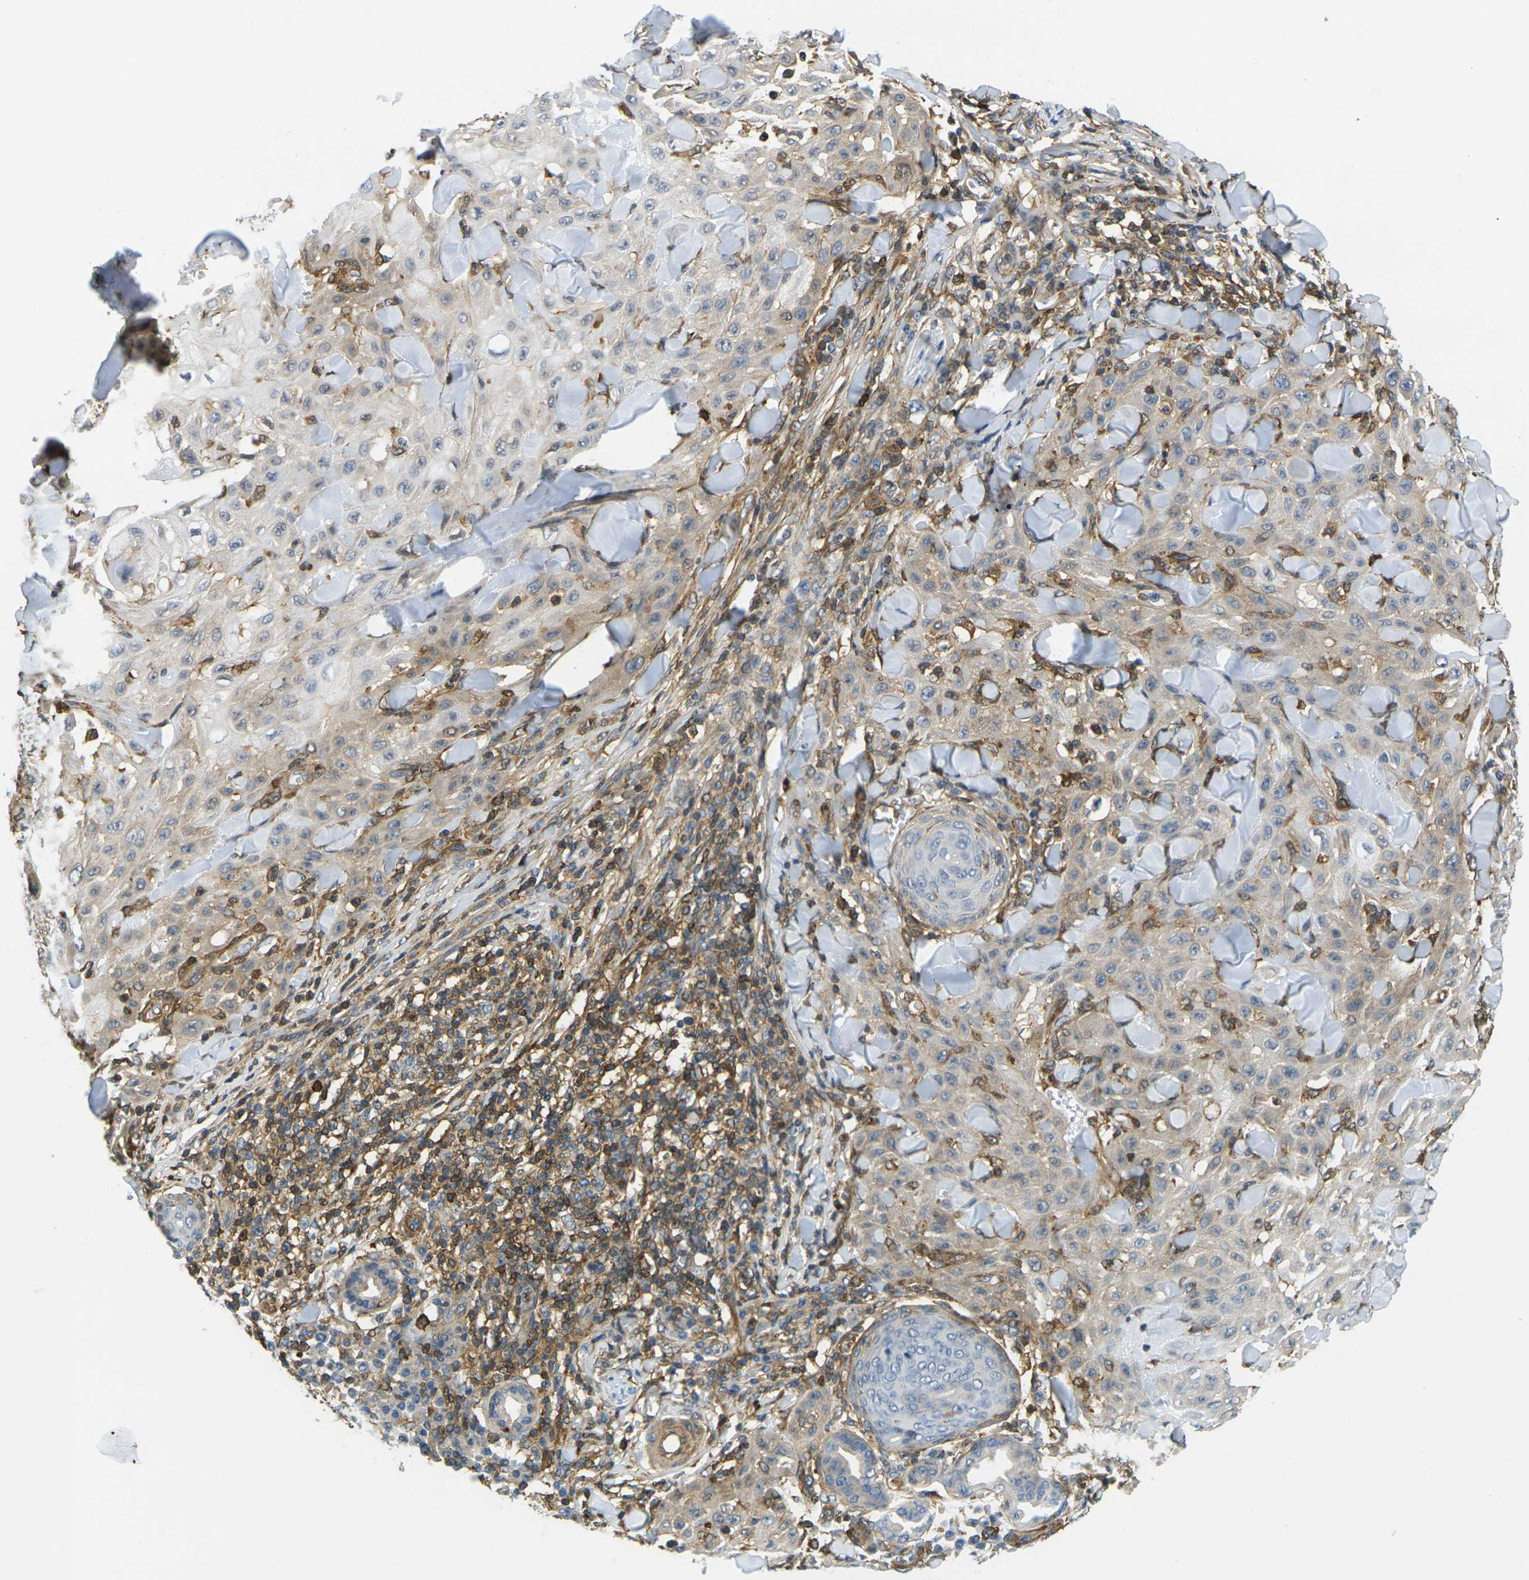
{"staining": {"intensity": "weak", "quantity": ">75%", "location": "cytoplasmic/membranous"}, "tissue": "skin cancer", "cell_type": "Tumor cells", "image_type": "cancer", "snomed": [{"axis": "morphology", "description": "Squamous cell carcinoma, NOS"}, {"axis": "topography", "description": "Skin"}], "caption": "Tumor cells exhibit weak cytoplasmic/membranous positivity in approximately >75% of cells in skin cancer (squamous cell carcinoma). Nuclei are stained in blue.", "gene": "LASP1", "patient": {"sex": "male", "age": 24}}